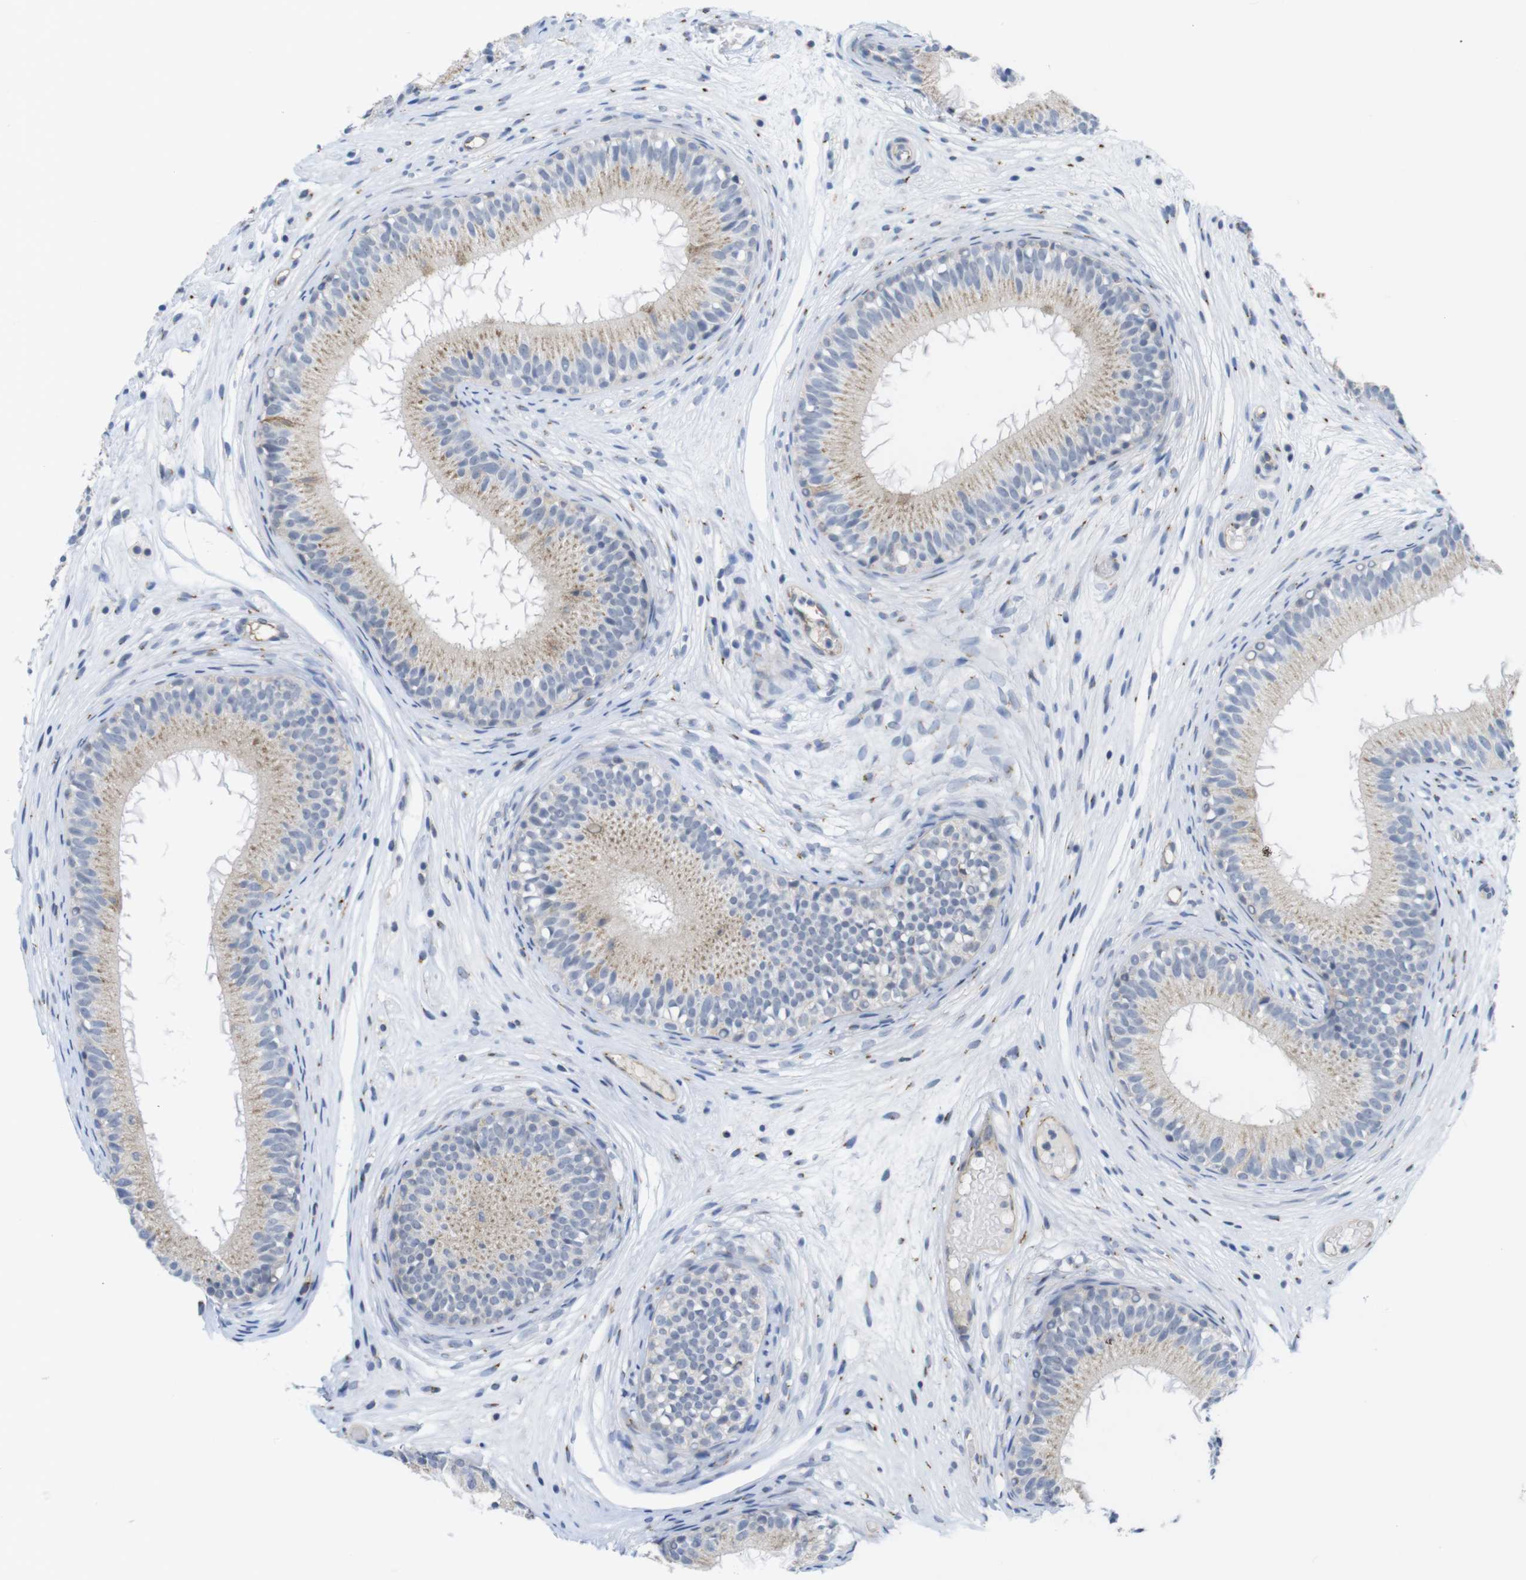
{"staining": {"intensity": "weak", "quantity": "25%-75%", "location": "cytoplasmic/membranous"}, "tissue": "epididymis", "cell_type": "Glandular cells", "image_type": "normal", "snomed": [{"axis": "morphology", "description": "Normal tissue, NOS"}, {"axis": "morphology", "description": "Atrophy, NOS"}, {"axis": "topography", "description": "Testis"}, {"axis": "topography", "description": "Epididymis"}], "caption": "Epididymis stained with IHC exhibits weak cytoplasmic/membranous positivity in approximately 25%-75% of glandular cells.", "gene": "CCR6", "patient": {"sex": "male", "age": 18}}